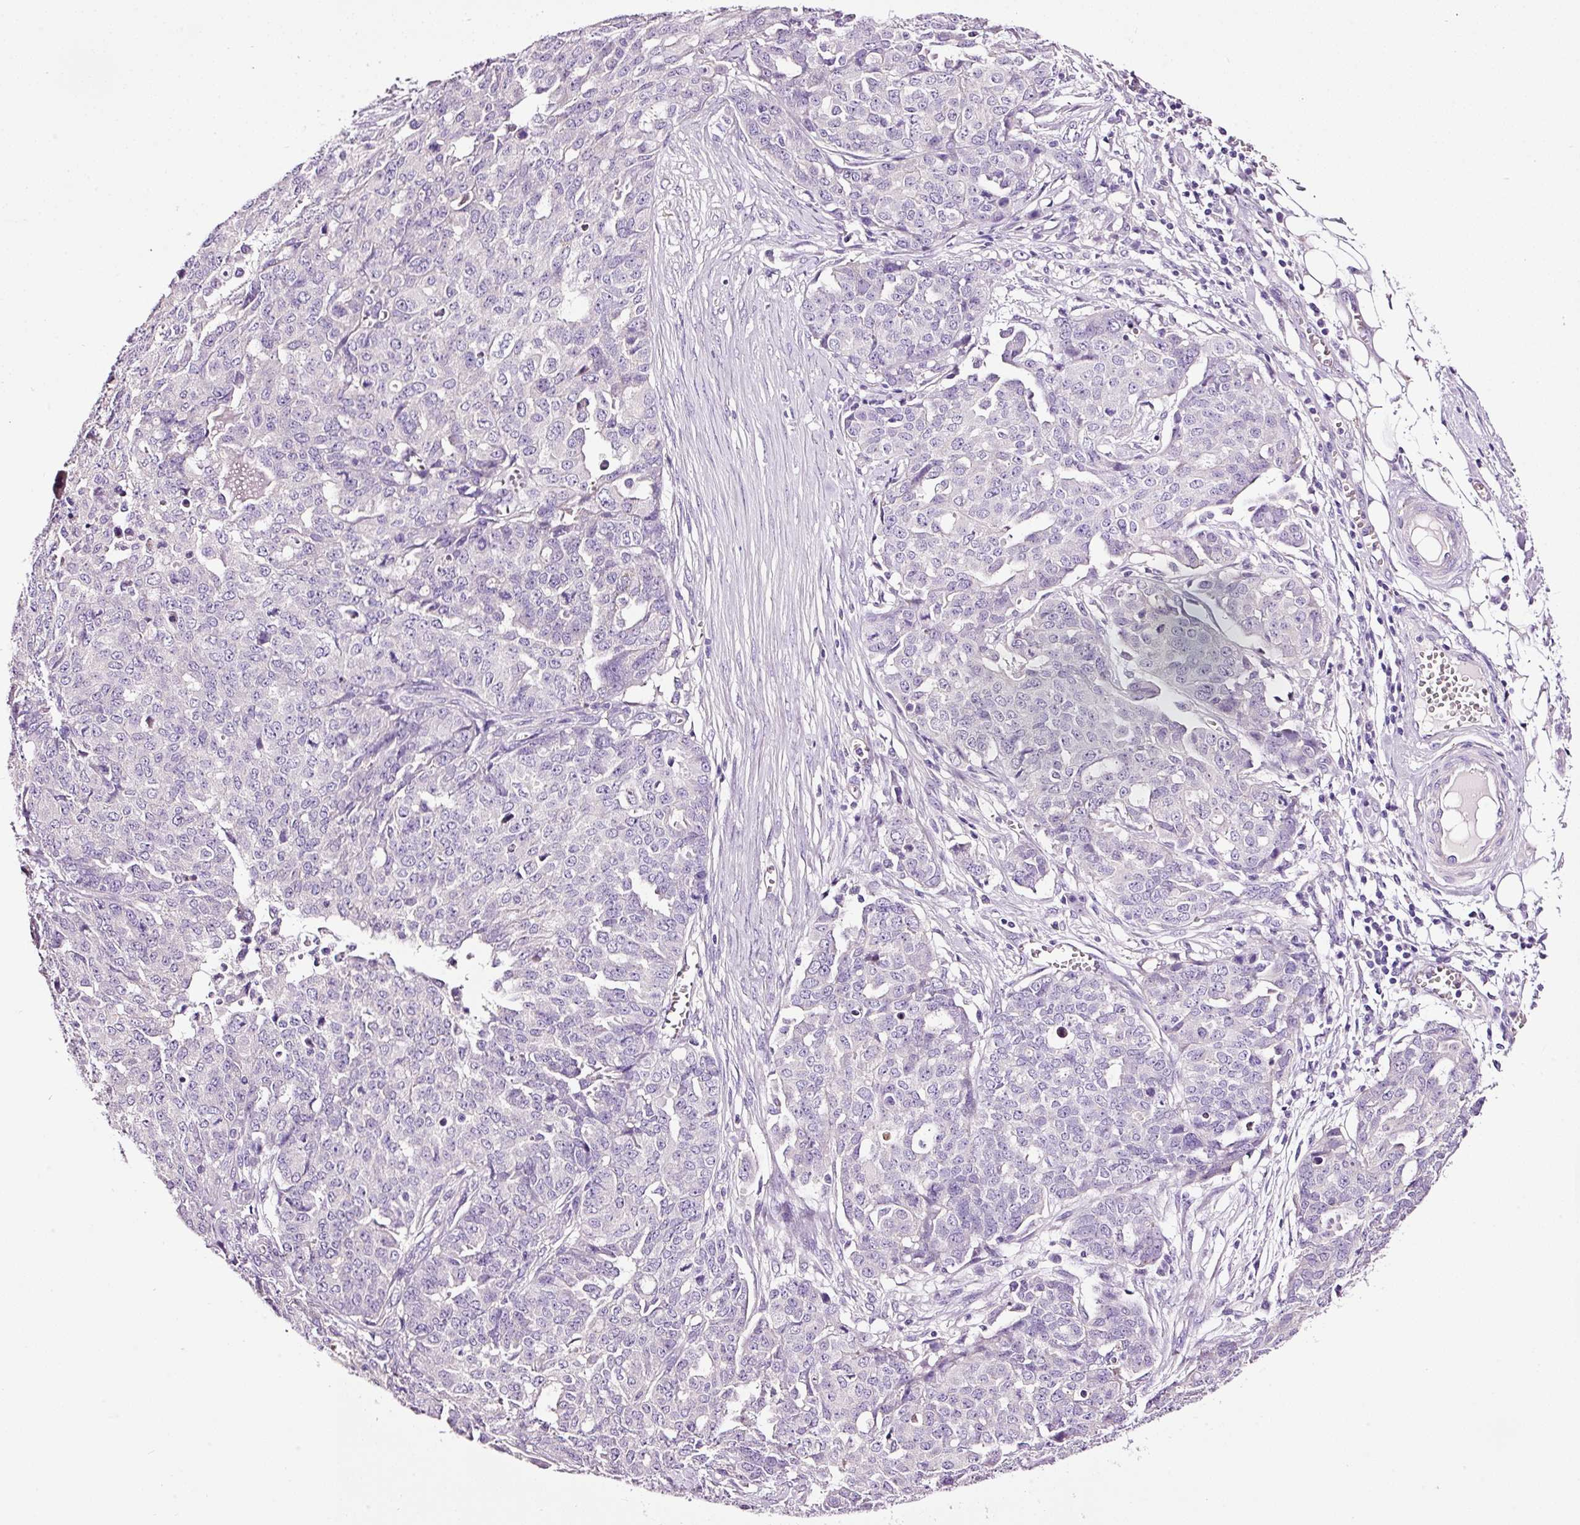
{"staining": {"intensity": "negative", "quantity": "none", "location": "none"}, "tissue": "ovarian cancer", "cell_type": "Tumor cells", "image_type": "cancer", "snomed": [{"axis": "morphology", "description": "Cystadenocarcinoma, serous, NOS"}, {"axis": "topography", "description": "Soft tissue"}, {"axis": "topography", "description": "Ovary"}], "caption": "This is an immunohistochemistry (IHC) photomicrograph of serous cystadenocarcinoma (ovarian). There is no staining in tumor cells.", "gene": "PAM", "patient": {"sex": "female", "age": 57}}